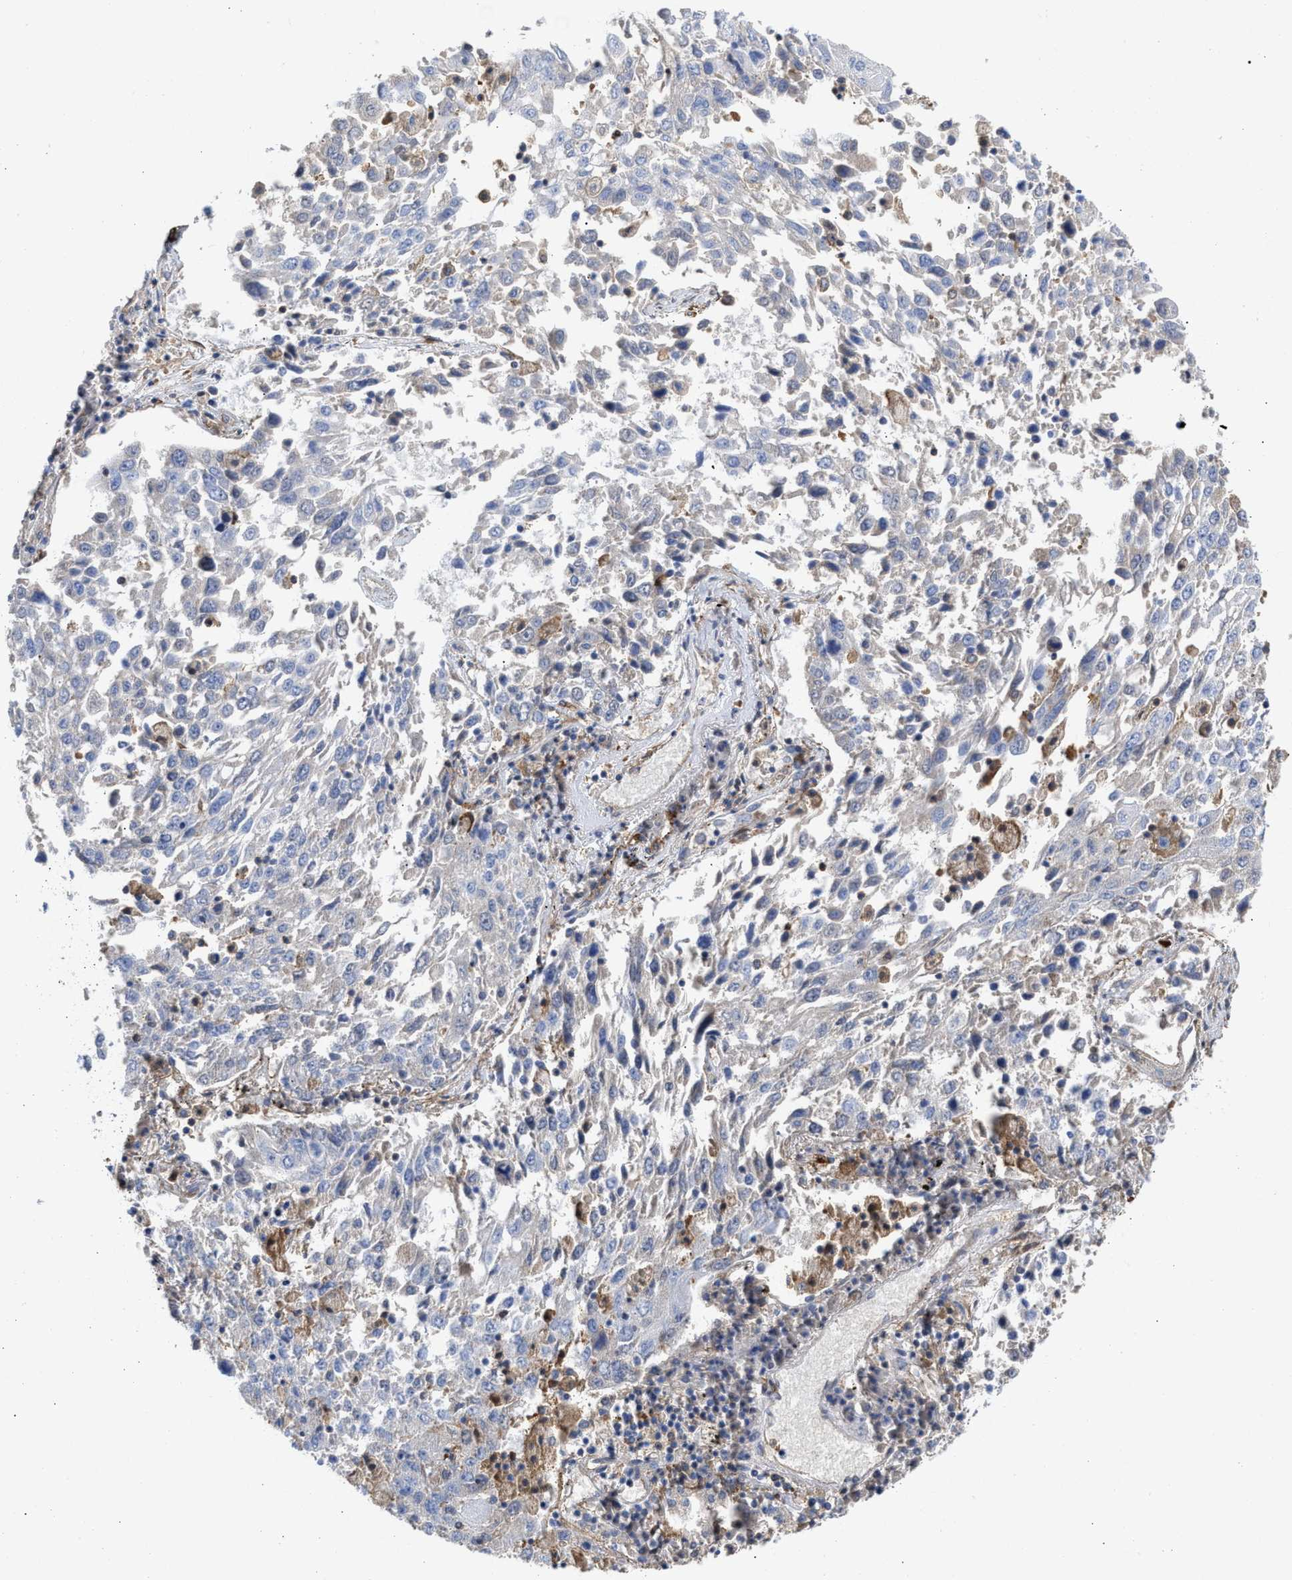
{"staining": {"intensity": "negative", "quantity": "none", "location": "none"}, "tissue": "lung cancer", "cell_type": "Tumor cells", "image_type": "cancer", "snomed": [{"axis": "morphology", "description": "Squamous cell carcinoma, NOS"}, {"axis": "topography", "description": "Lung"}], "caption": "DAB (3,3'-diaminobenzidine) immunohistochemical staining of human lung squamous cell carcinoma shows no significant expression in tumor cells.", "gene": "HS3ST5", "patient": {"sex": "male", "age": 65}}